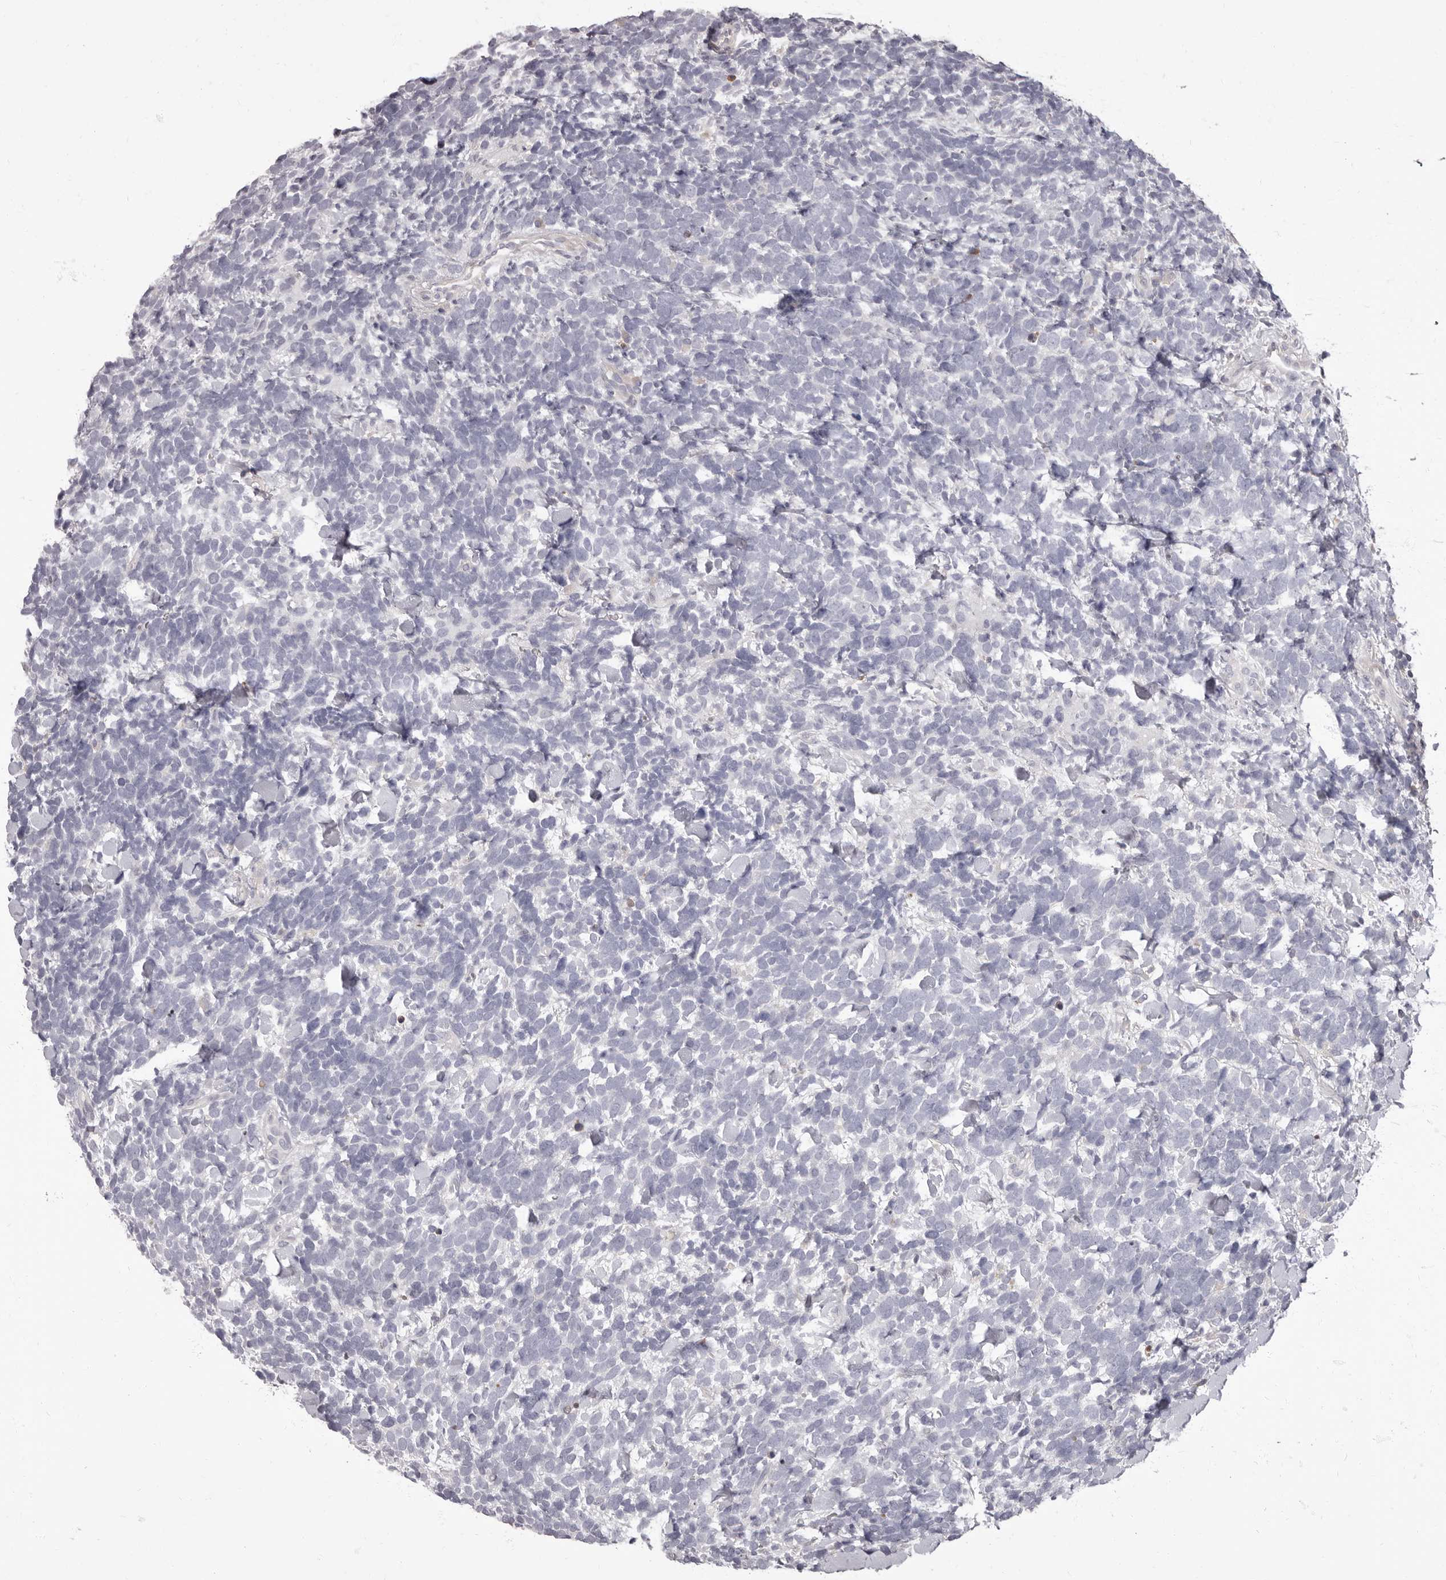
{"staining": {"intensity": "negative", "quantity": "none", "location": "none"}, "tissue": "urothelial cancer", "cell_type": "Tumor cells", "image_type": "cancer", "snomed": [{"axis": "morphology", "description": "Urothelial carcinoma, High grade"}, {"axis": "topography", "description": "Urinary bladder"}], "caption": "There is no significant expression in tumor cells of urothelial cancer.", "gene": "APEH", "patient": {"sex": "female", "age": 82}}